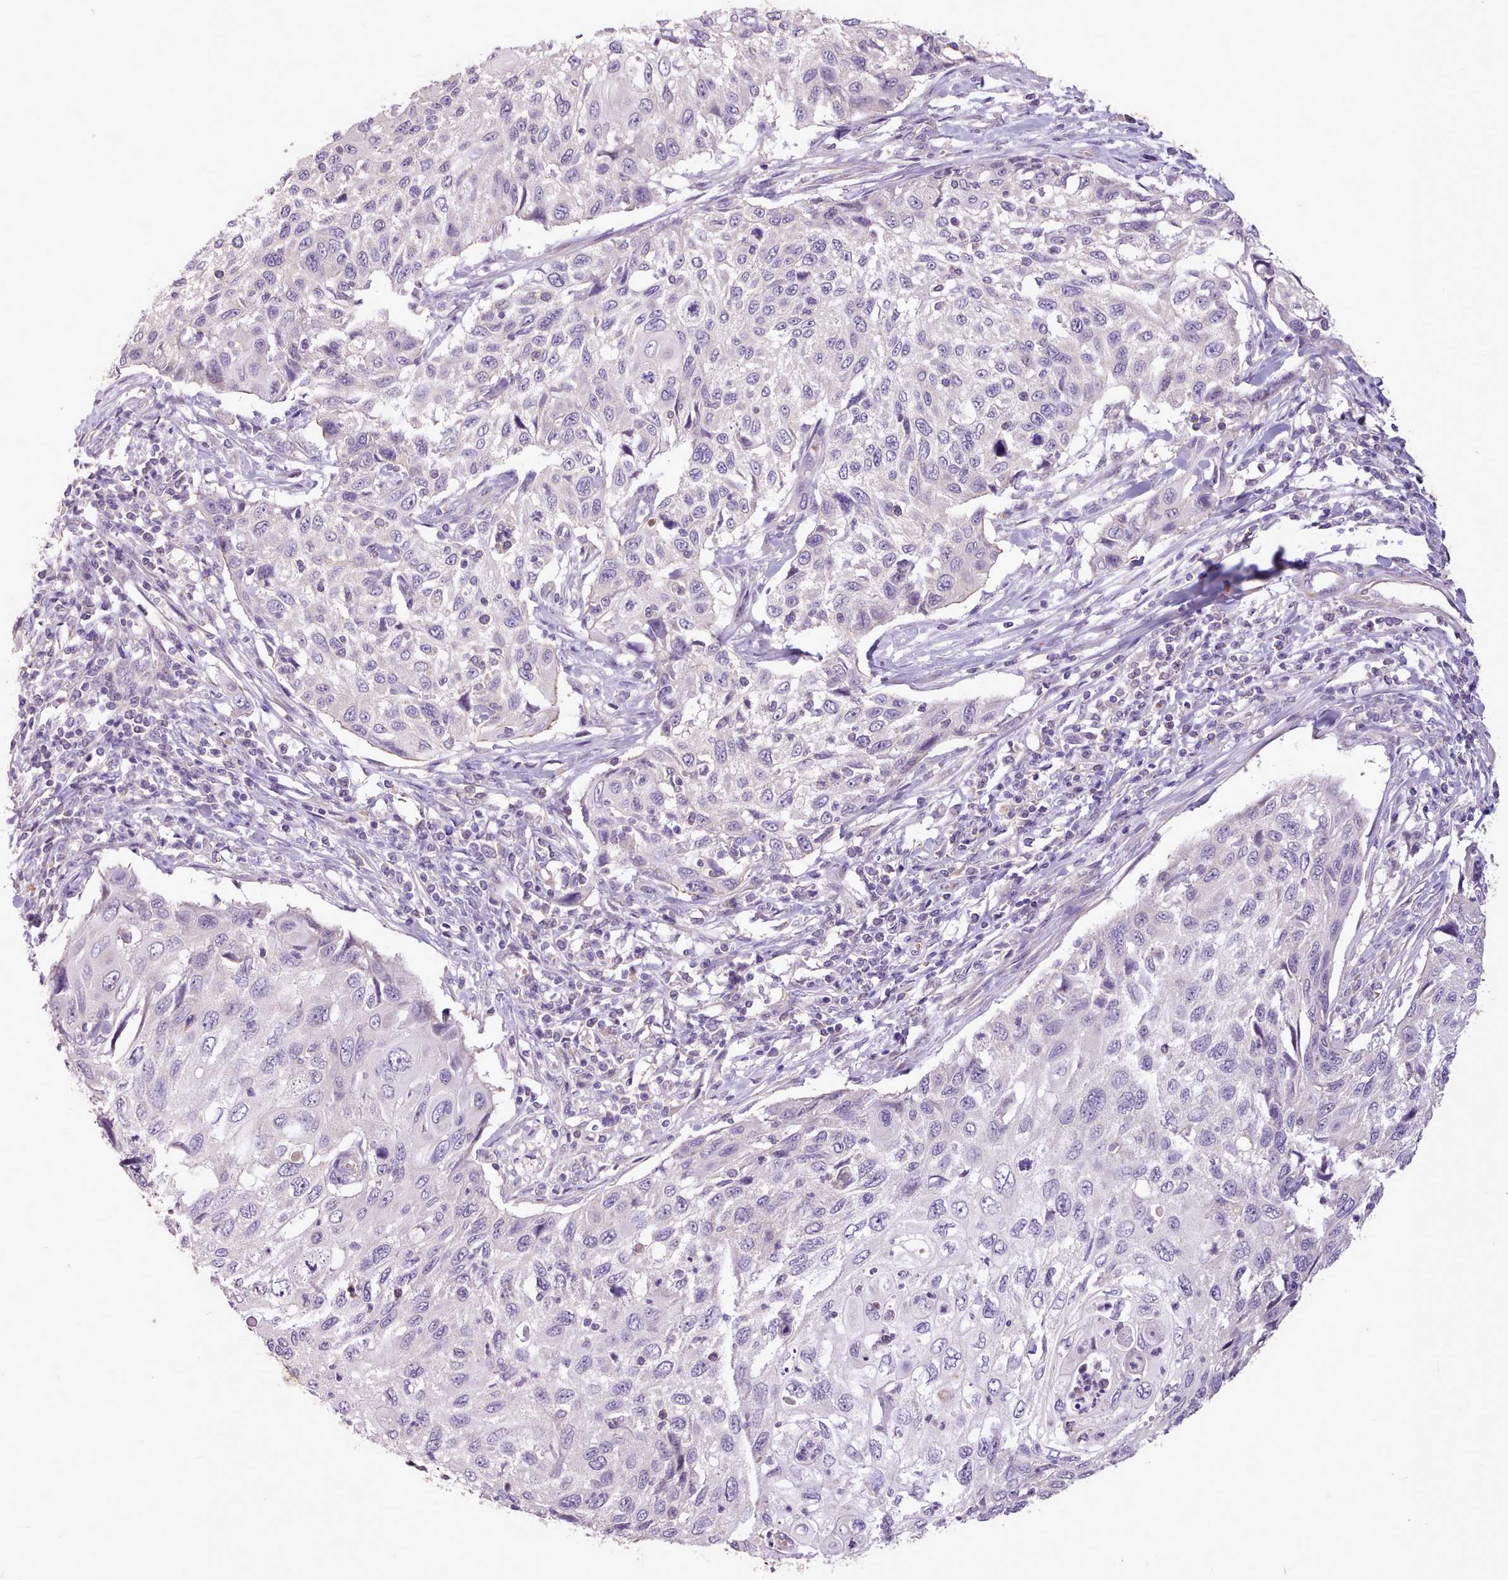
{"staining": {"intensity": "negative", "quantity": "none", "location": "none"}, "tissue": "cervical cancer", "cell_type": "Tumor cells", "image_type": "cancer", "snomed": [{"axis": "morphology", "description": "Squamous cell carcinoma, NOS"}, {"axis": "topography", "description": "Cervix"}], "caption": "This is an immunohistochemistry photomicrograph of human squamous cell carcinoma (cervical). There is no positivity in tumor cells.", "gene": "ZNF607", "patient": {"sex": "female", "age": 70}}